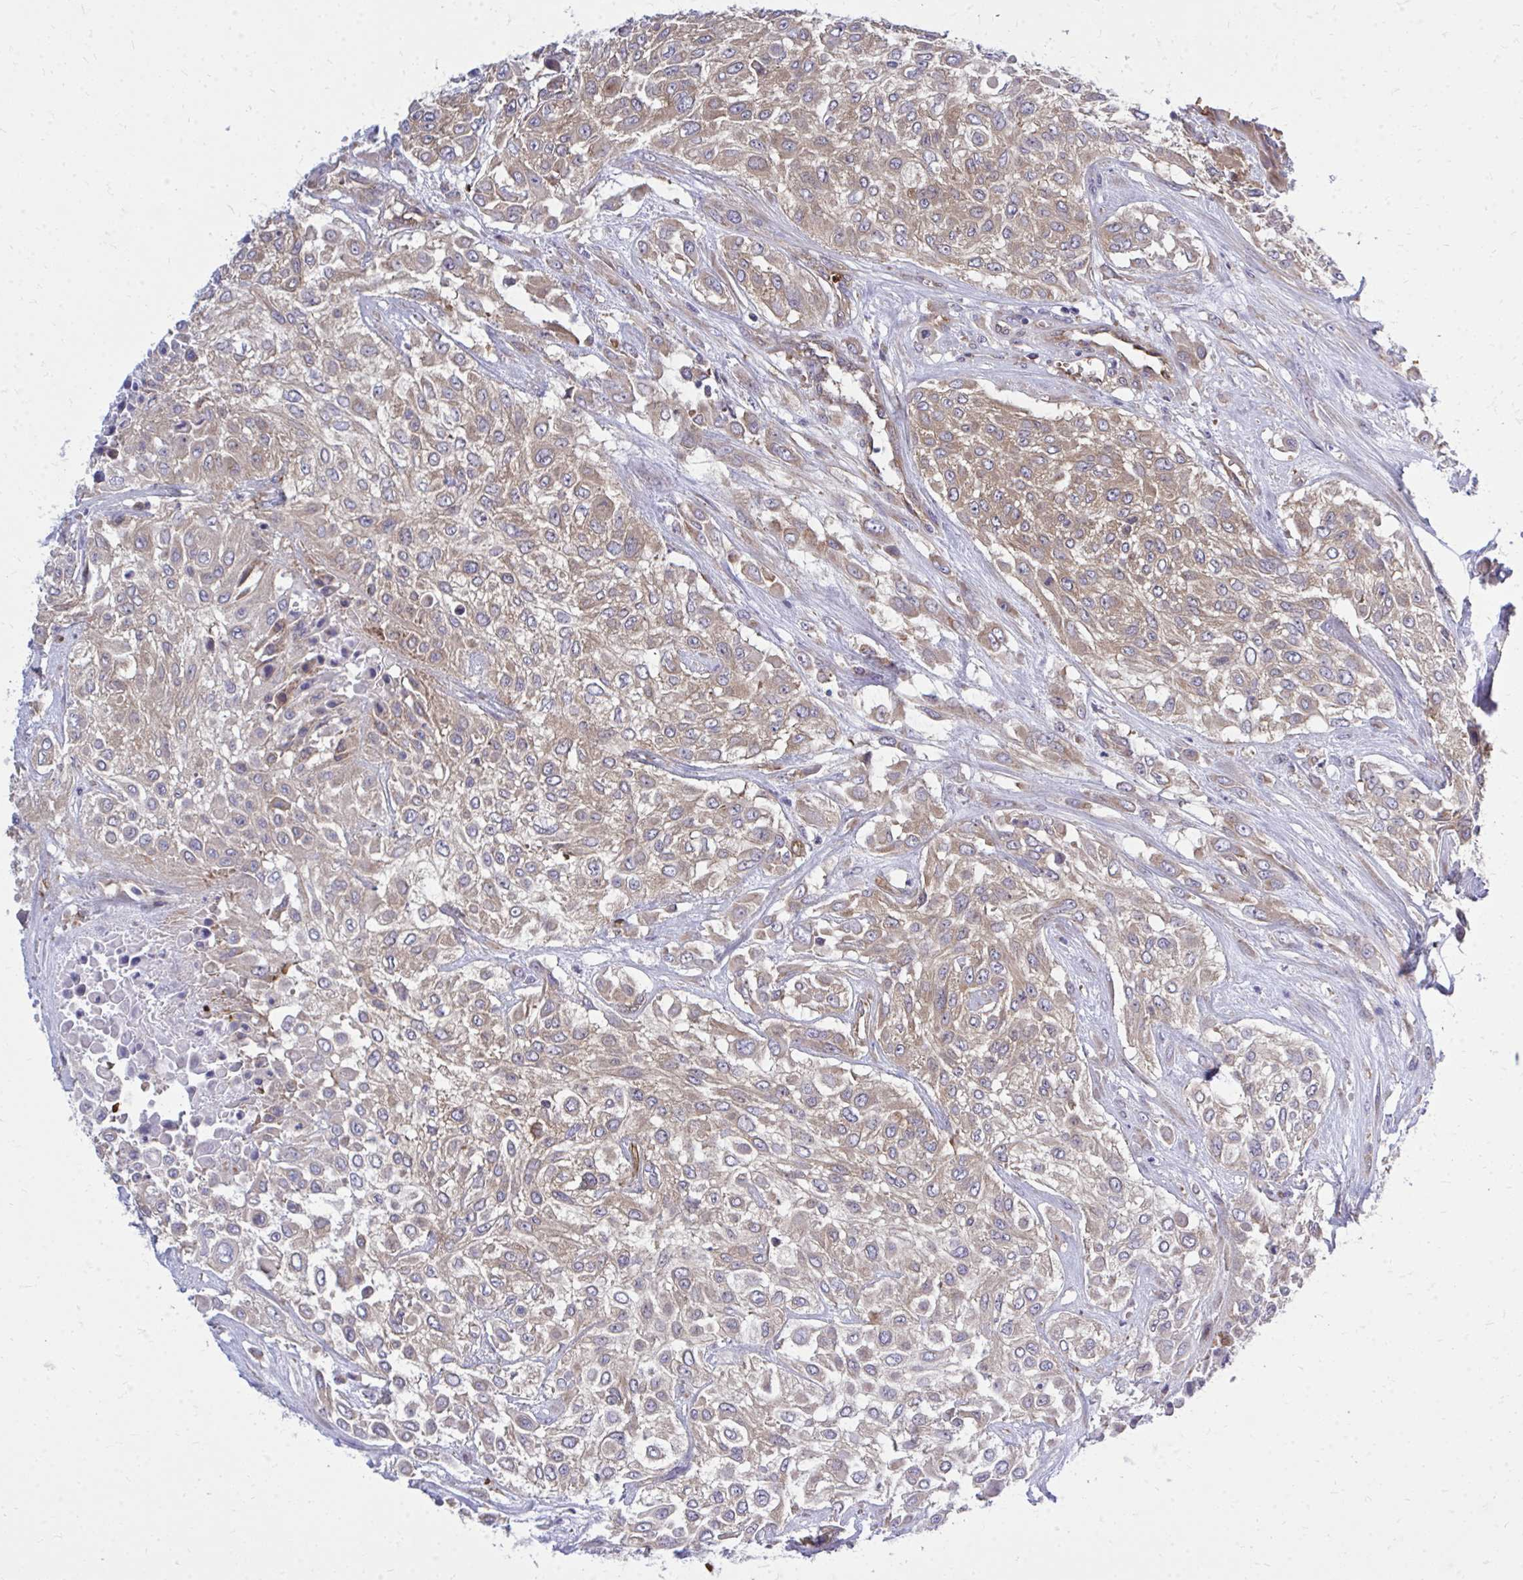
{"staining": {"intensity": "weak", "quantity": ">75%", "location": "cytoplasmic/membranous"}, "tissue": "urothelial cancer", "cell_type": "Tumor cells", "image_type": "cancer", "snomed": [{"axis": "morphology", "description": "Urothelial carcinoma, High grade"}, {"axis": "topography", "description": "Urinary bladder"}], "caption": "Tumor cells show low levels of weak cytoplasmic/membranous positivity in about >75% of cells in human urothelial cancer. (DAB (3,3'-diaminobenzidine) IHC, brown staining for protein, blue staining for nuclei).", "gene": "PDK4", "patient": {"sex": "male", "age": 57}}